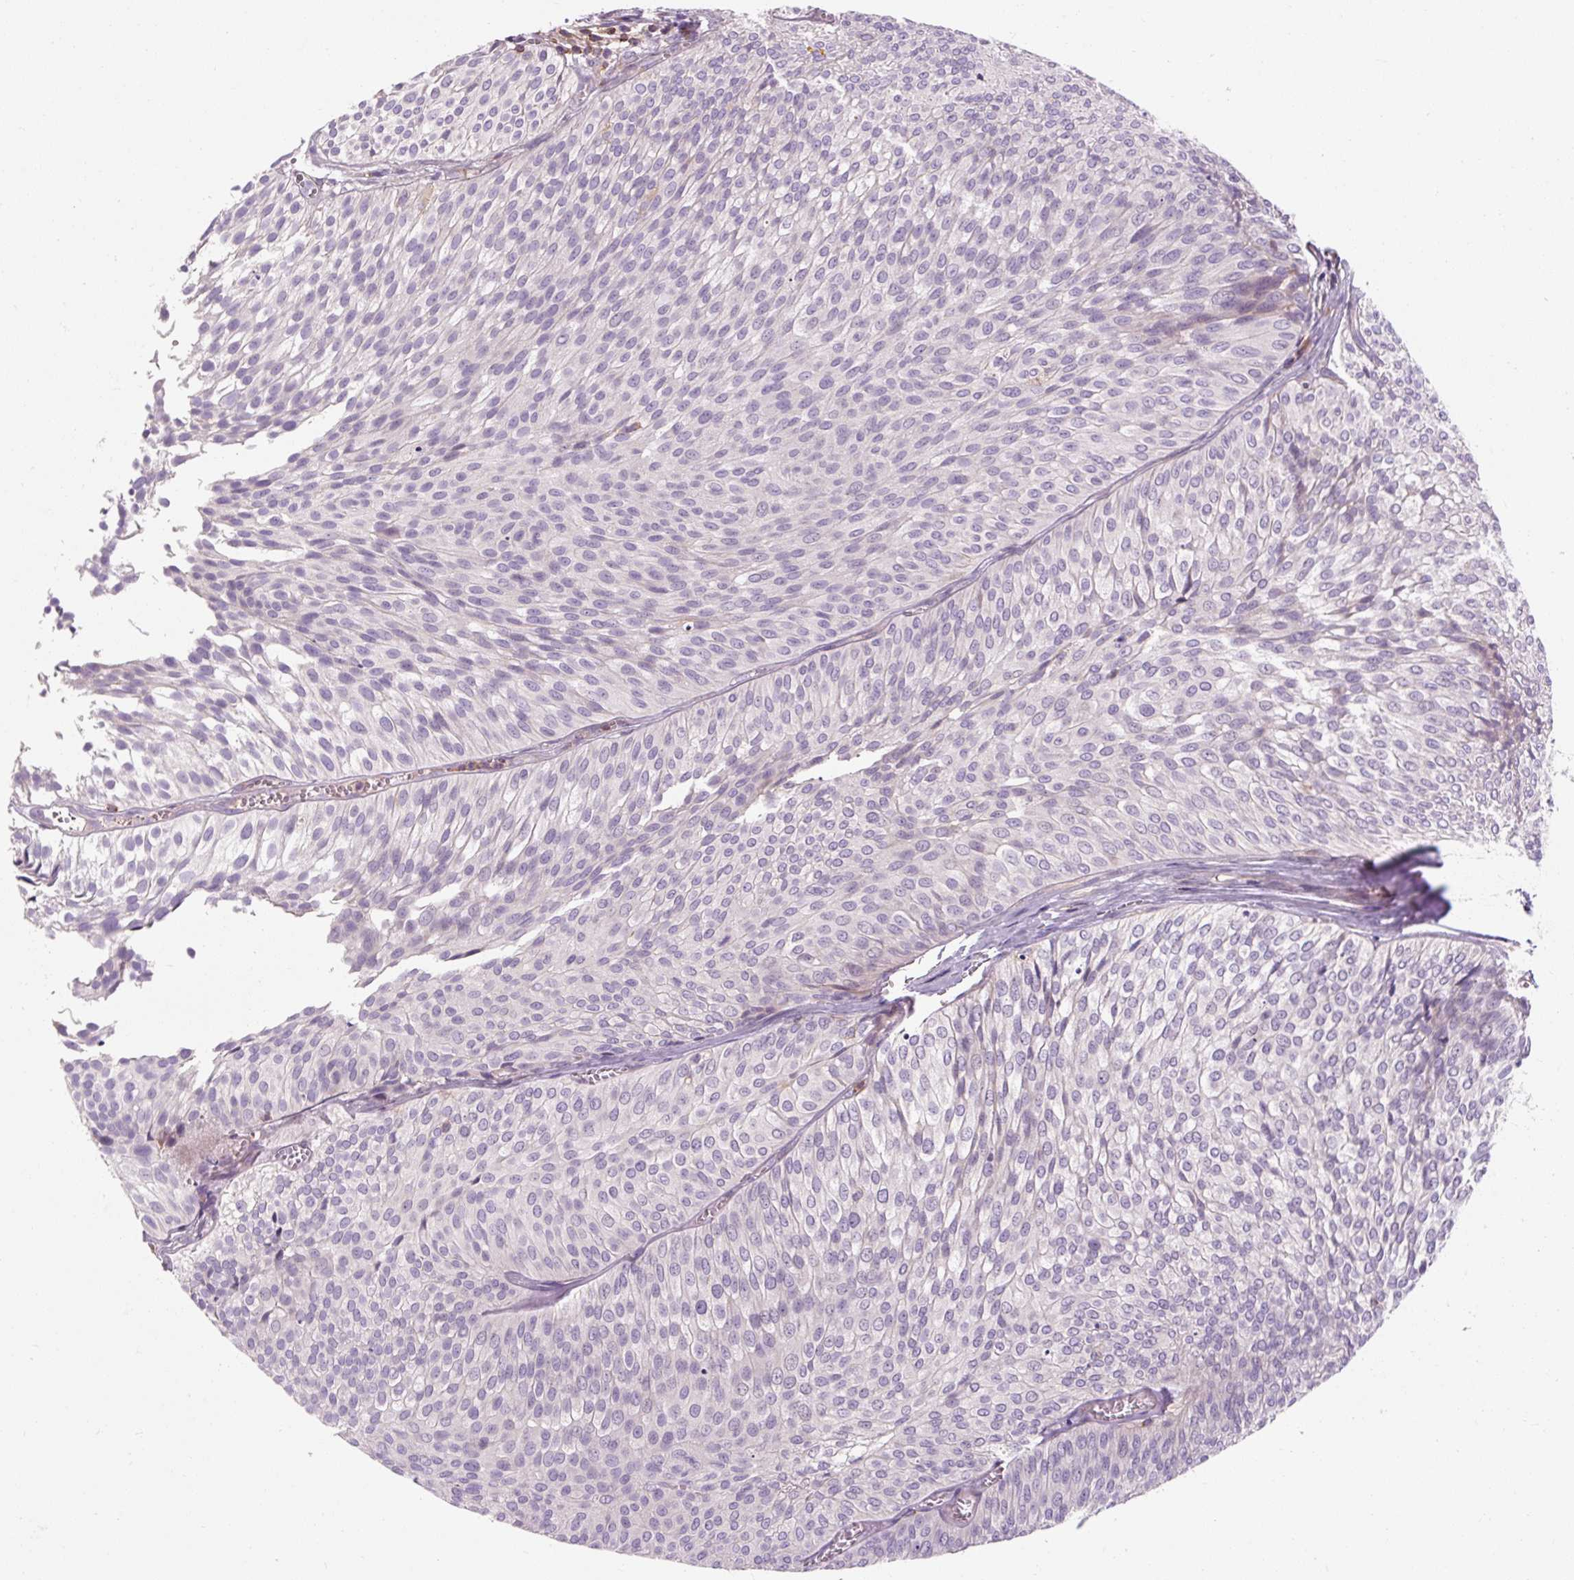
{"staining": {"intensity": "negative", "quantity": "none", "location": "none"}, "tissue": "urothelial cancer", "cell_type": "Tumor cells", "image_type": "cancer", "snomed": [{"axis": "morphology", "description": "Urothelial carcinoma, Low grade"}, {"axis": "topography", "description": "Urinary bladder"}], "caption": "The histopathology image shows no significant positivity in tumor cells of low-grade urothelial carcinoma. Nuclei are stained in blue.", "gene": "TIGD2", "patient": {"sex": "male", "age": 91}}